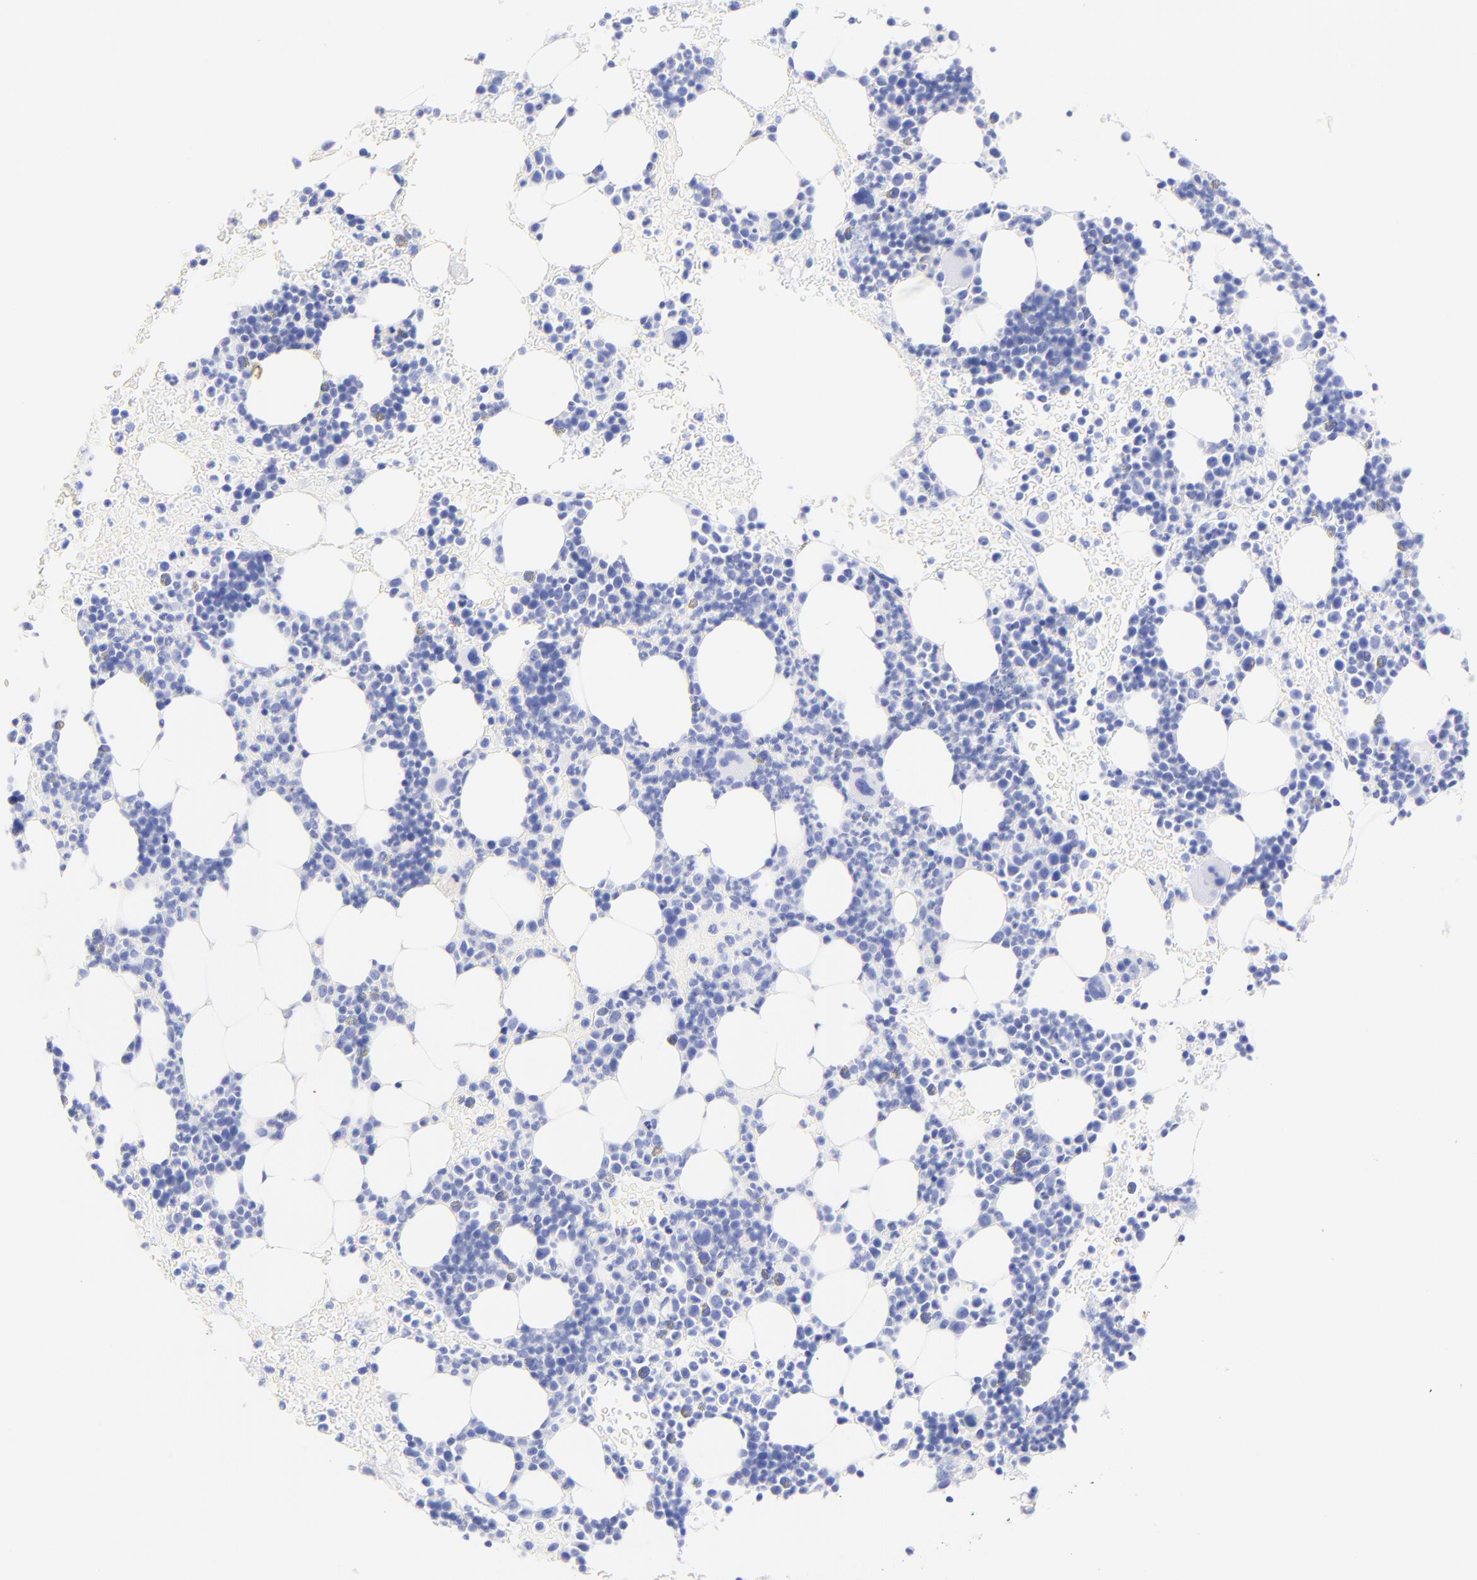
{"staining": {"intensity": "negative", "quantity": "none", "location": "none"}, "tissue": "bone marrow", "cell_type": "Hematopoietic cells", "image_type": "normal", "snomed": [{"axis": "morphology", "description": "Normal tissue, NOS"}, {"axis": "topography", "description": "Bone marrow"}], "caption": "An image of human bone marrow is negative for staining in hematopoietic cells. (DAB IHC visualized using brightfield microscopy, high magnification).", "gene": "KRT19", "patient": {"sex": "male", "age": 17}}